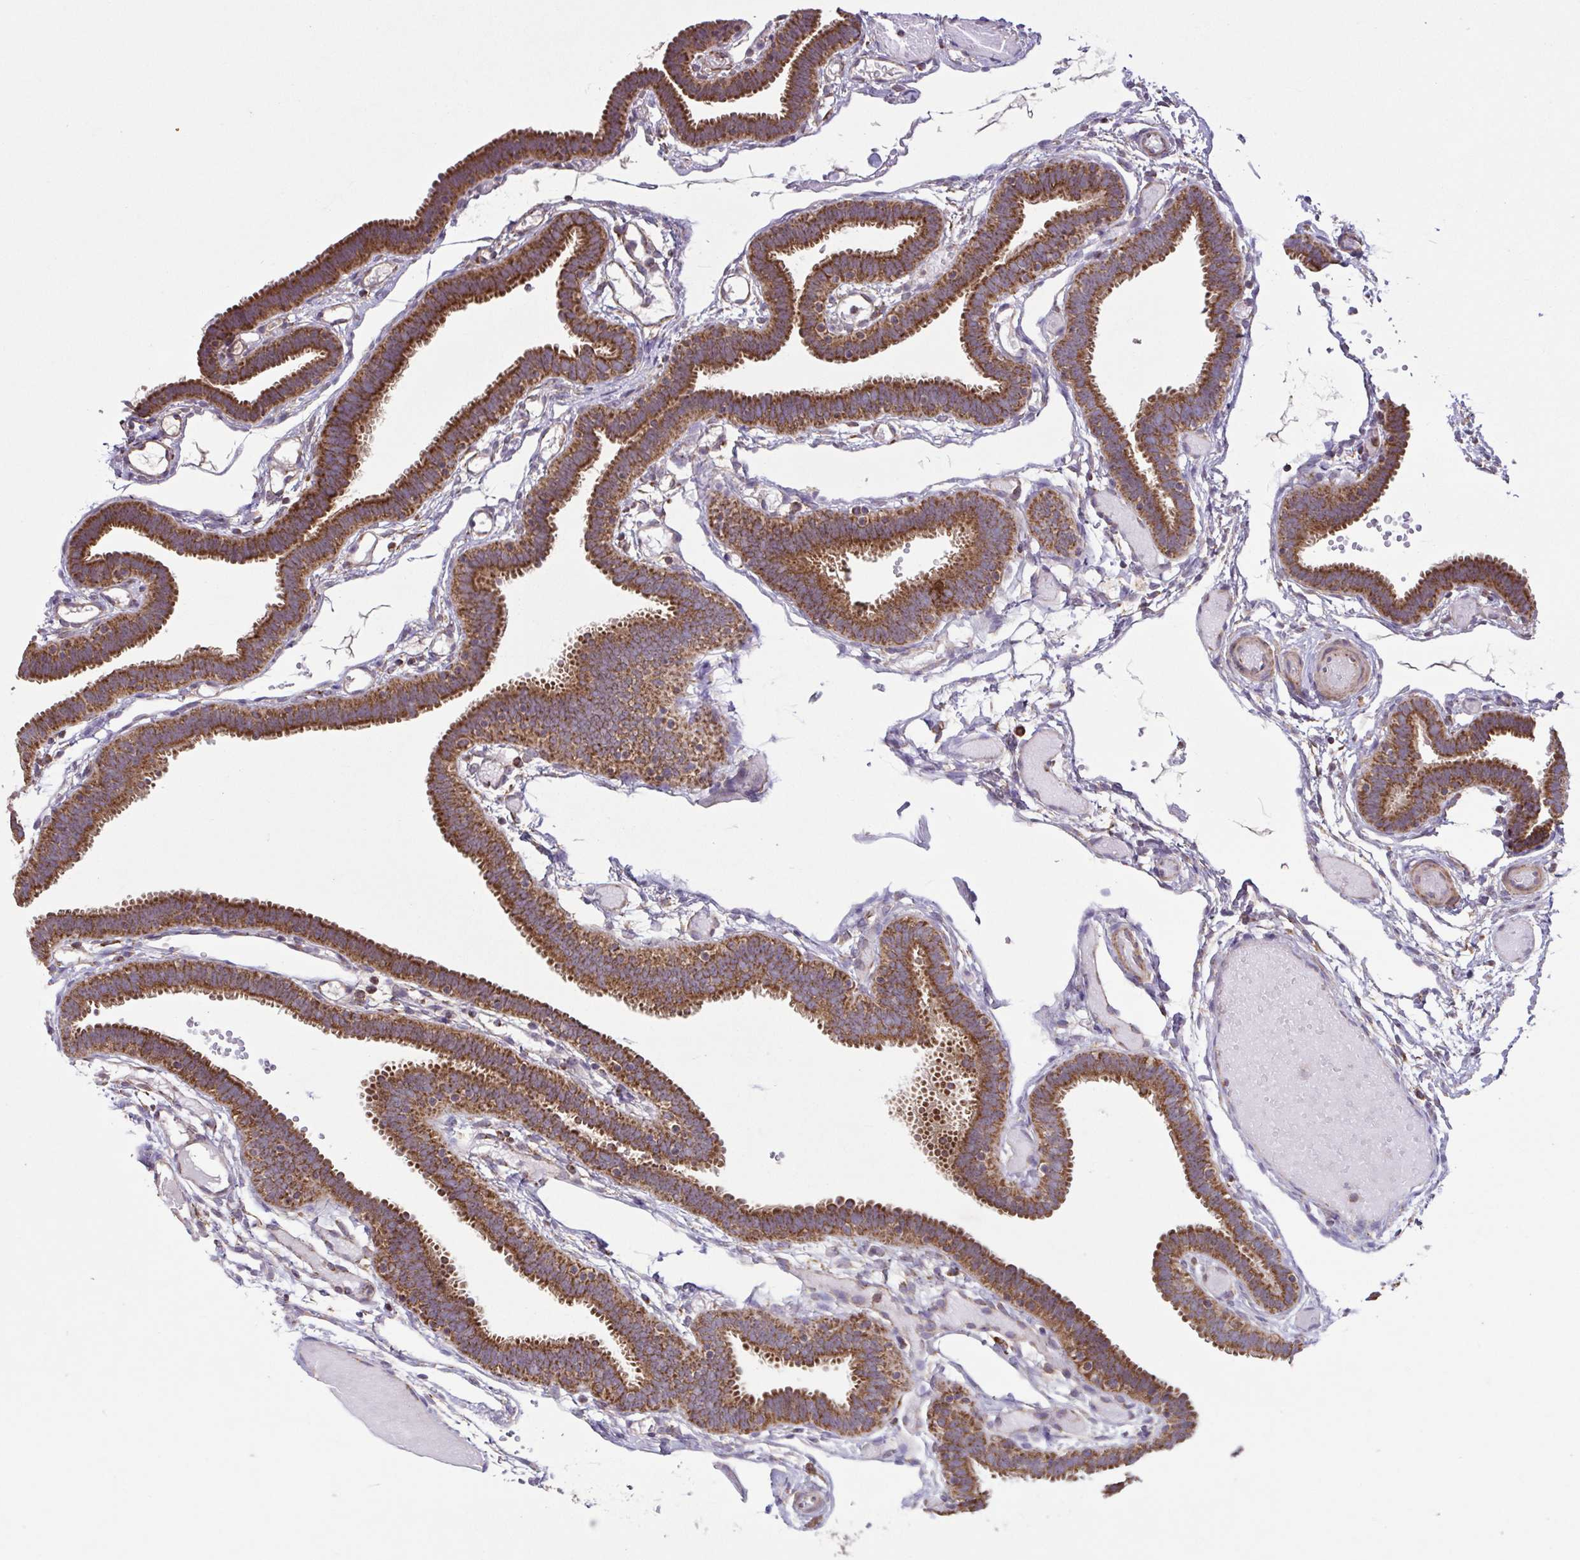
{"staining": {"intensity": "strong", "quantity": ">75%", "location": "cytoplasmic/membranous"}, "tissue": "fallopian tube", "cell_type": "Glandular cells", "image_type": "normal", "snomed": [{"axis": "morphology", "description": "Normal tissue, NOS"}, {"axis": "topography", "description": "Fallopian tube"}], "caption": "Immunohistochemistry (IHC) of normal fallopian tube reveals high levels of strong cytoplasmic/membranous expression in approximately >75% of glandular cells.", "gene": "DIP2B", "patient": {"sex": "female", "age": 37}}